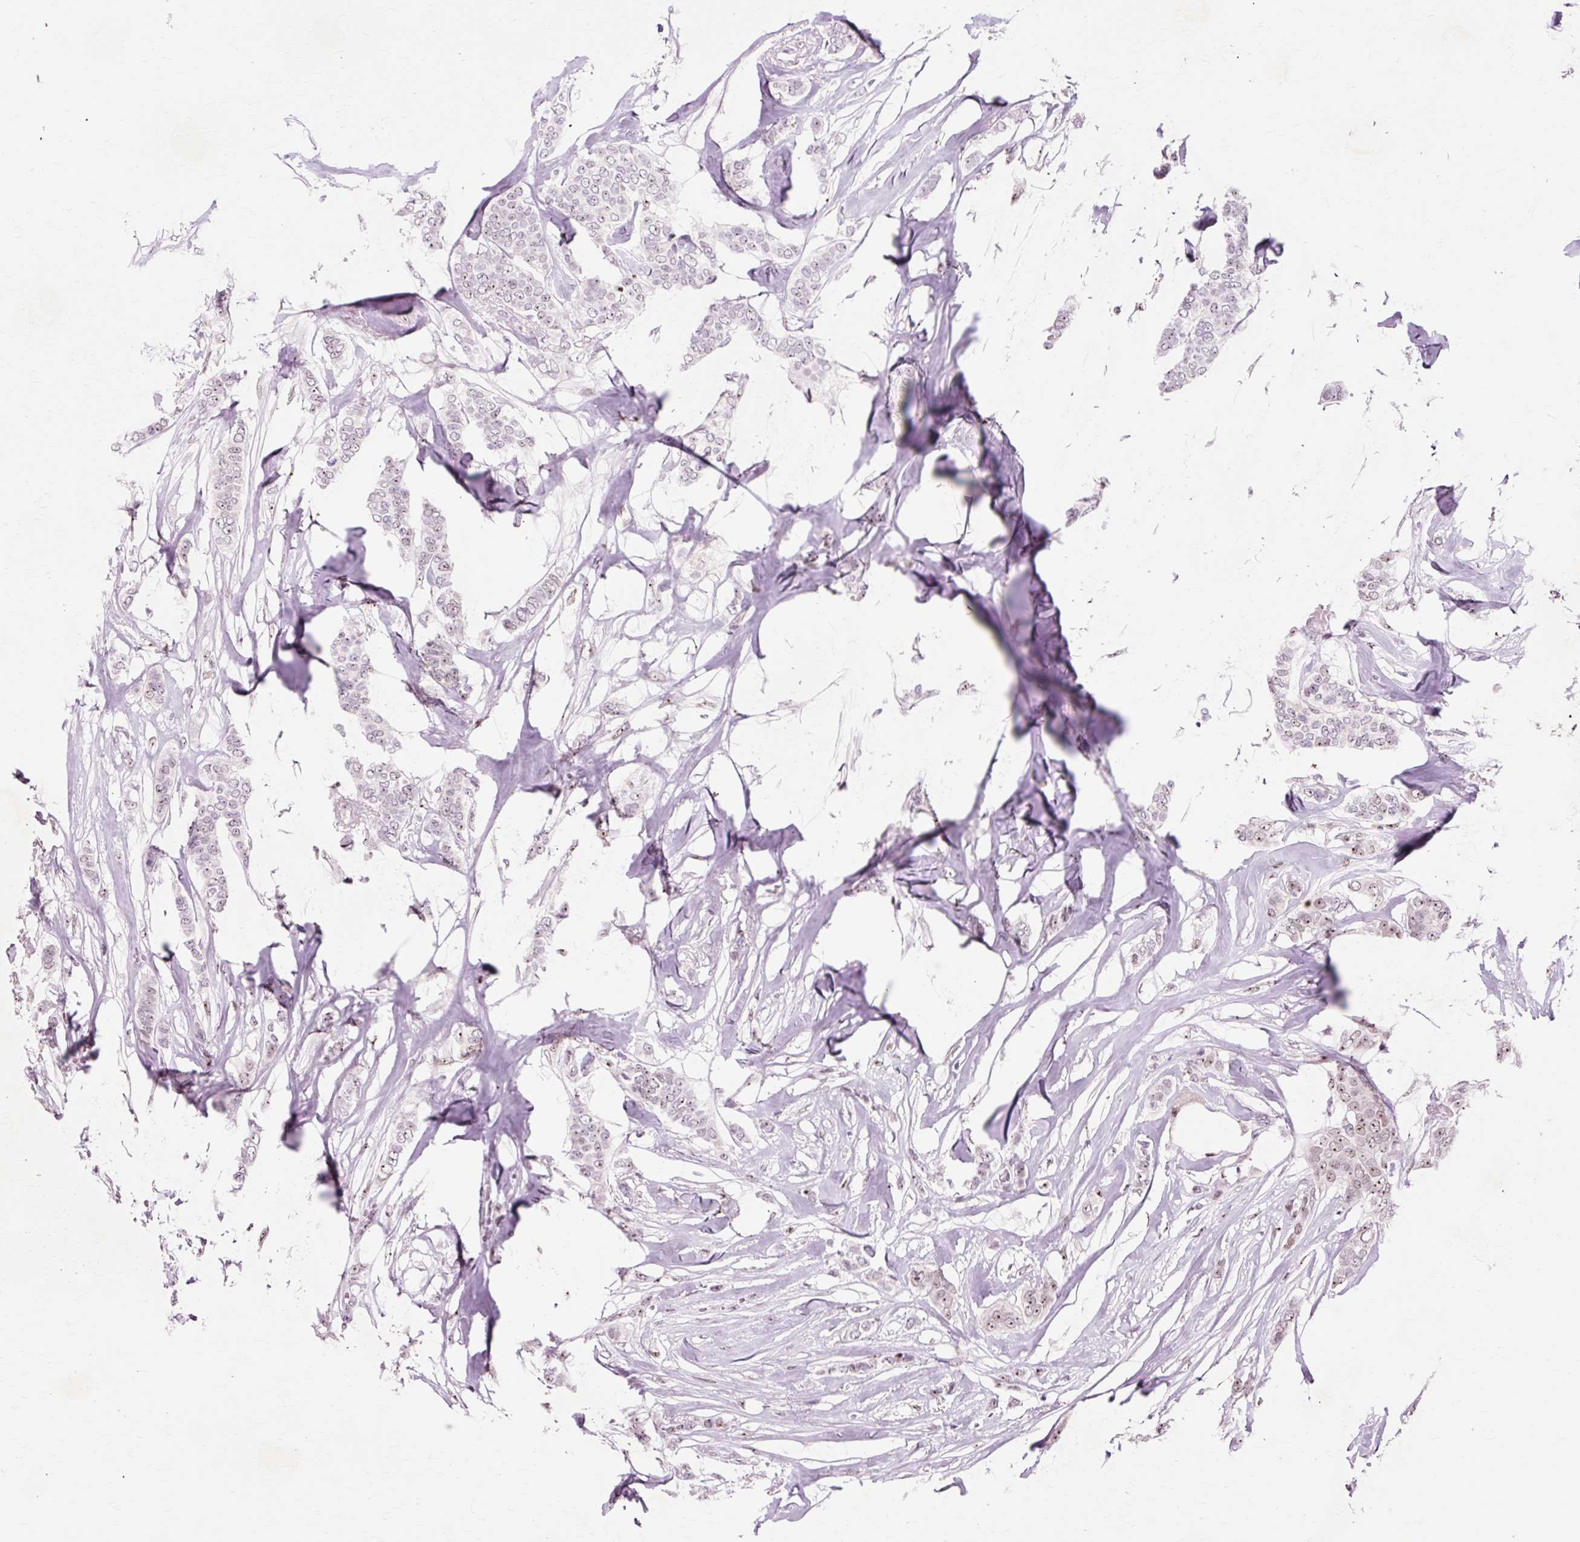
{"staining": {"intensity": "negative", "quantity": "none", "location": "none"}, "tissue": "breast cancer", "cell_type": "Tumor cells", "image_type": "cancer", "snomed": [{"axis": "morphology", "description": "Duct carcinoma"}, {"axis": "topography", "description": "Breast"}], "caption": "The micrograph displays no staining of tumor cells in breast cancer.", "gene": "MACROD2", "patient": {"sex": "female", "age": 72}}